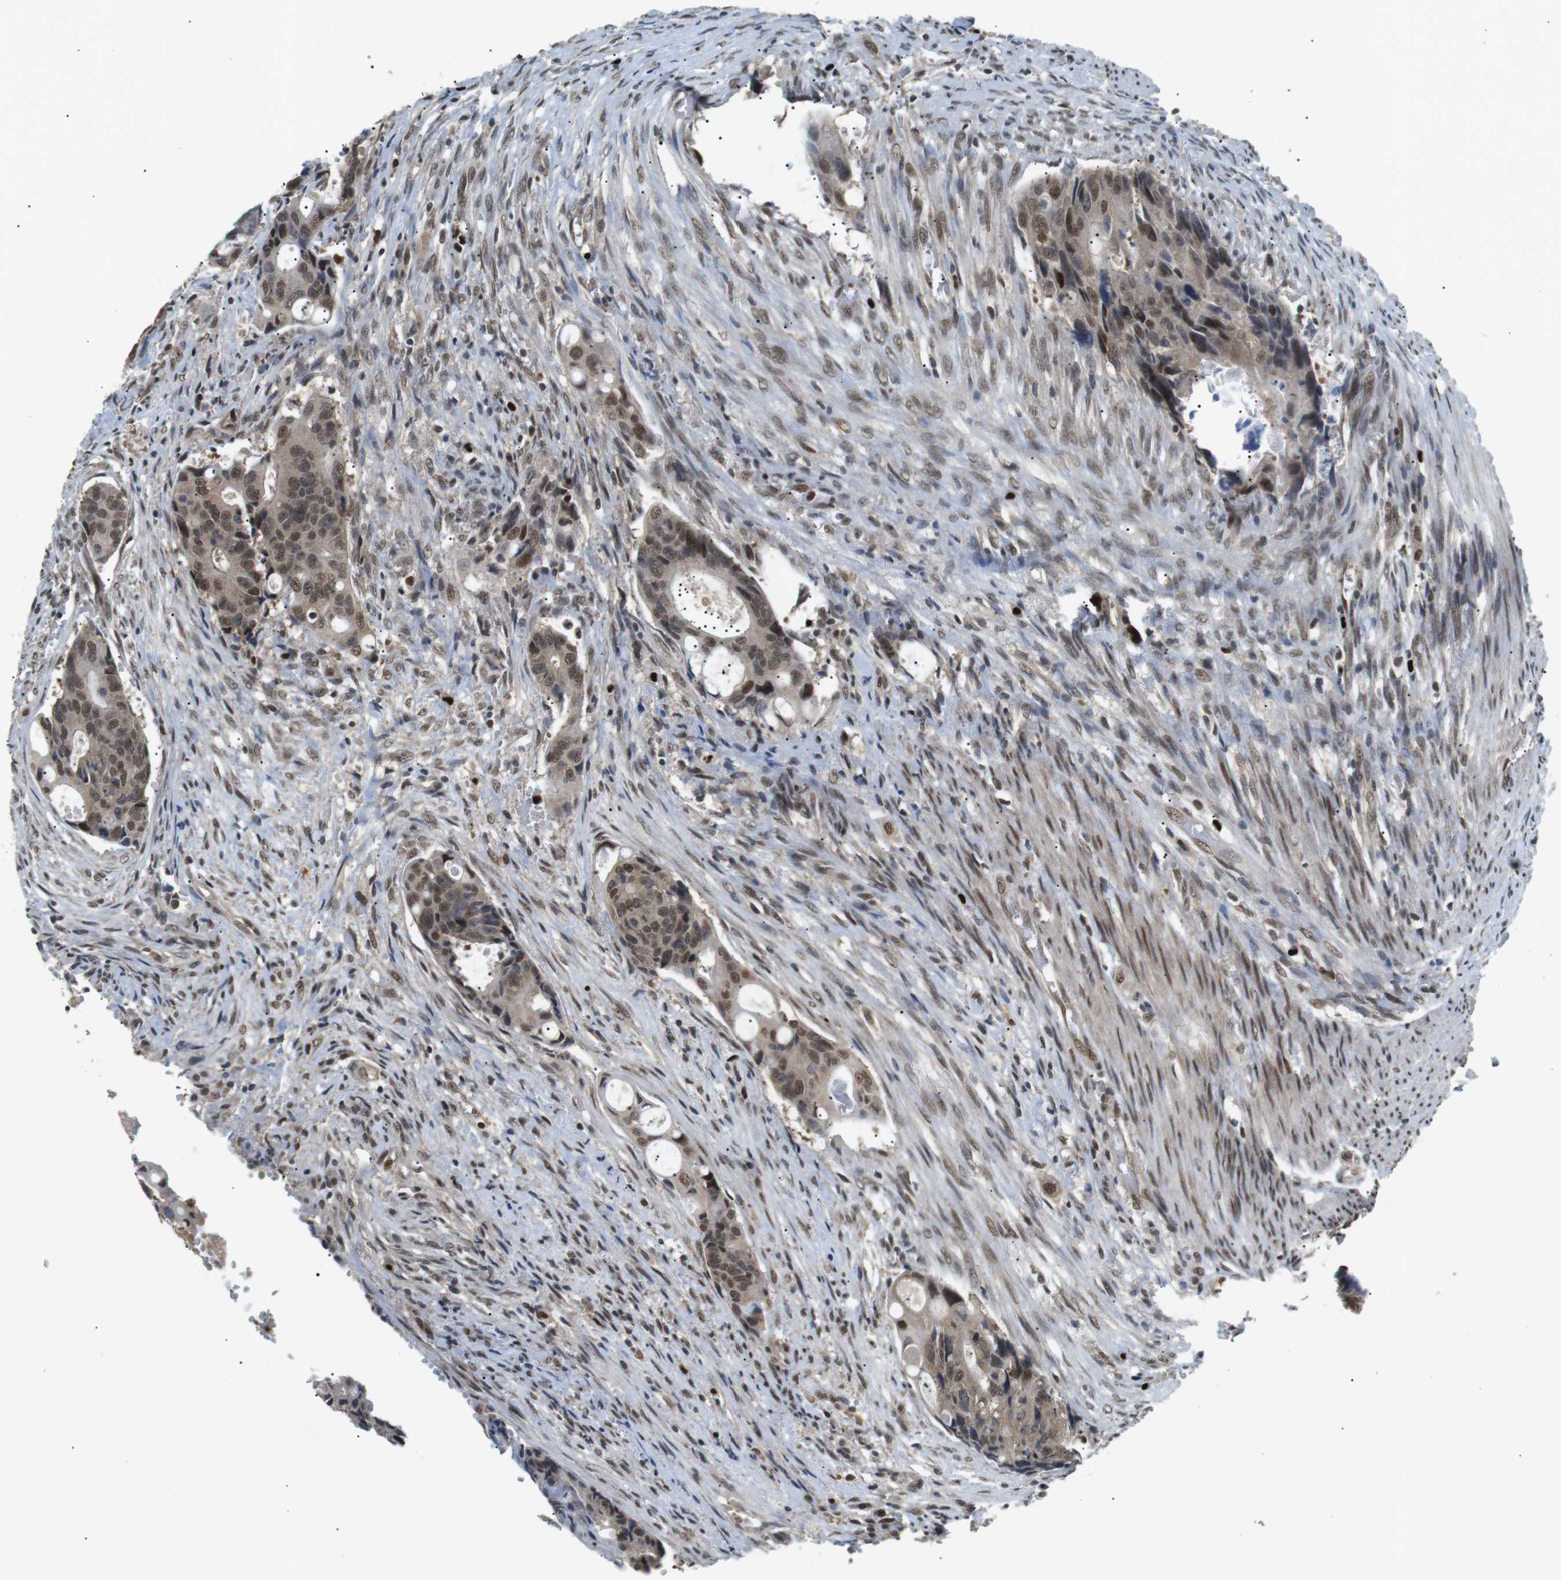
{"staining": {"intensity": "moderate", "quantity": ">75%", "location": "cytoplasmic/membranous,nuclear"}, "tissue": "colorectal cancer", "cell_type": "Tumor cells", "image_type": "cancer", "snomed": [{"axis": "morphology", "description": "Adenocarcinoma, NOS"}, {"axis": "topography", "description": "Colon"}], "caption": "Colorectal cancer (adenocarcinoma) tissue reveals moderate cytoplasmic/membranous and nuclear expression in about >75% of tumor cells", "gene": "ORAI3", "patient": {"sex": "female", "age": 57}}